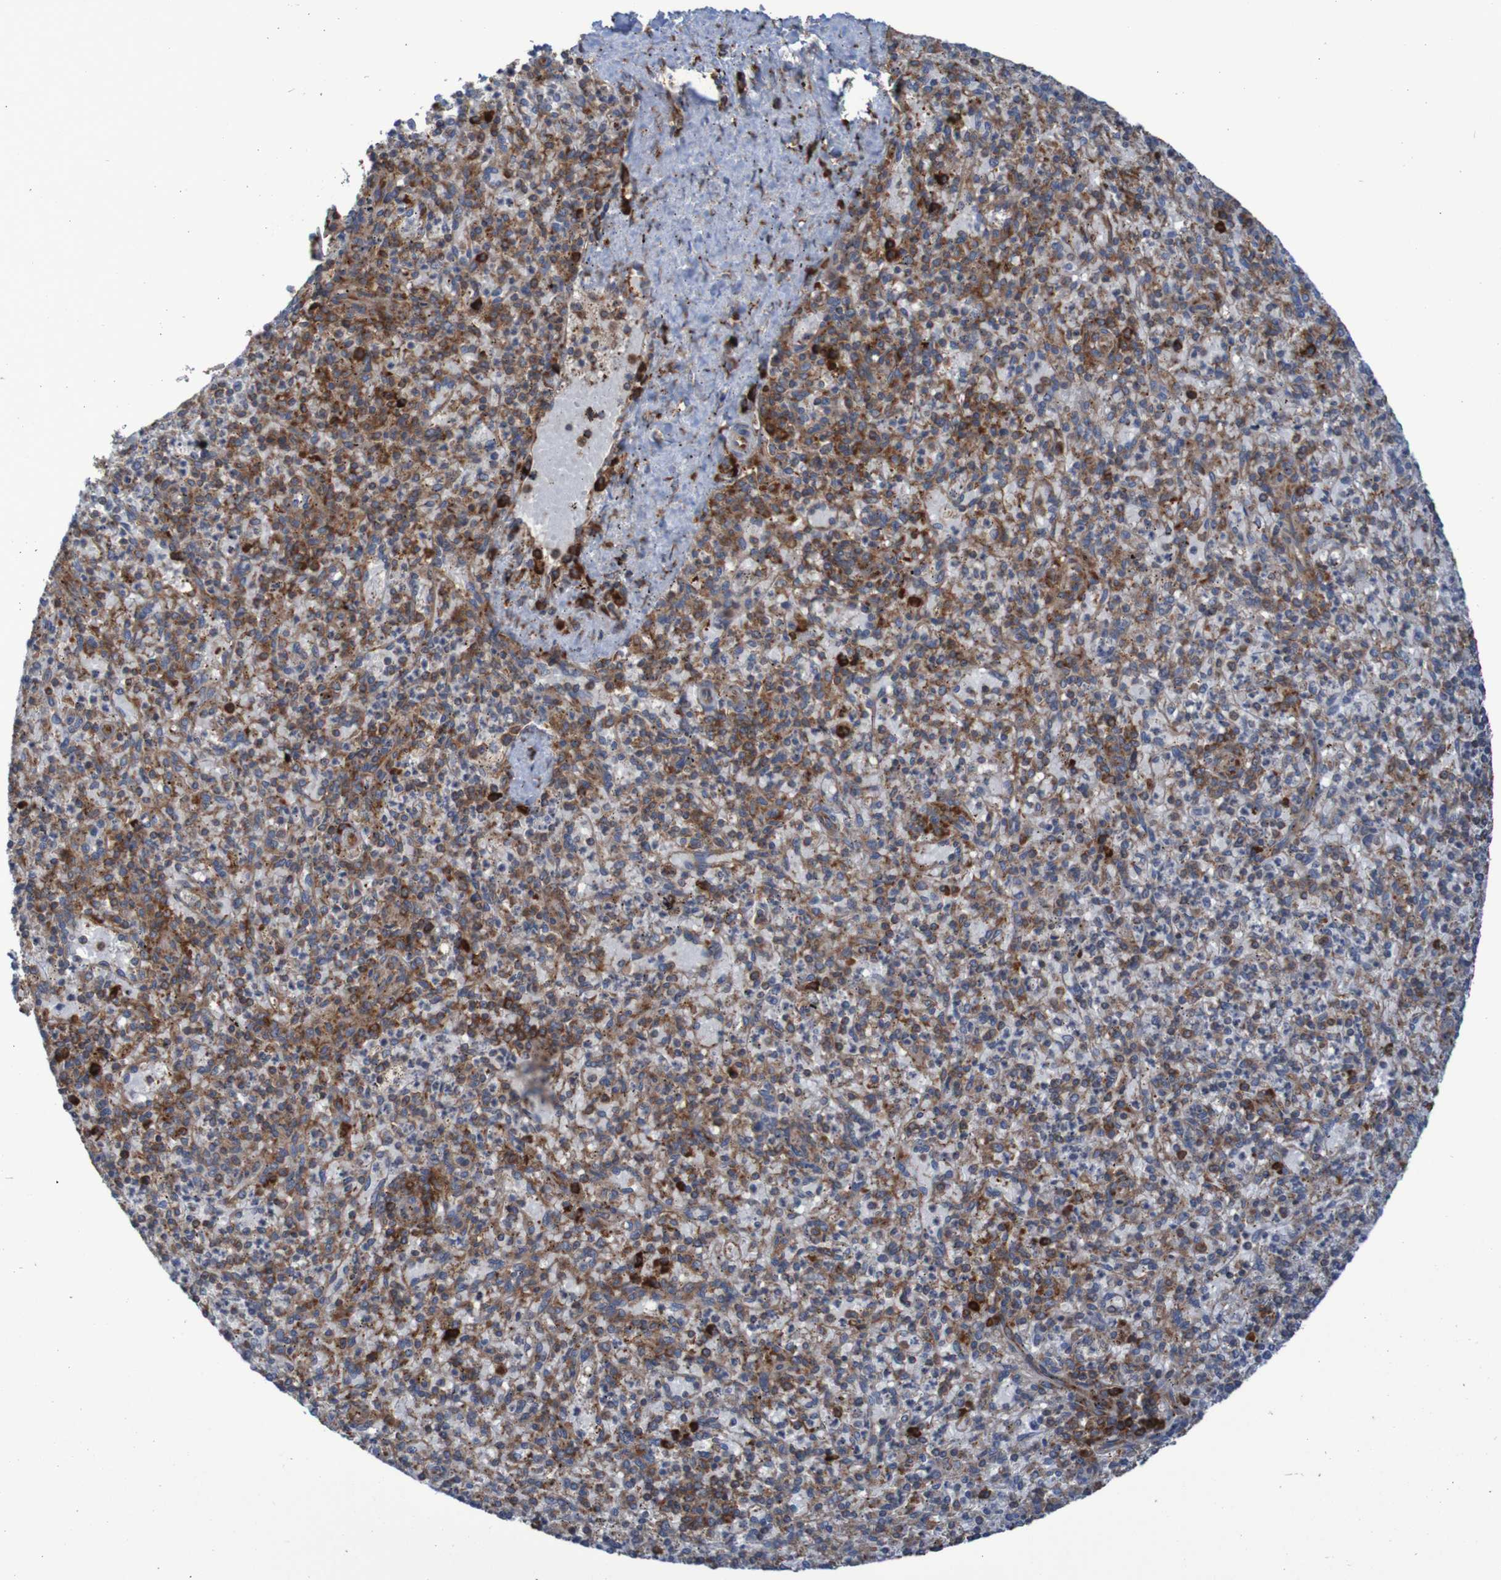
{"staining": {"intensity": "moderate", "quantity": "25%-75%", "location": "cytoplasmic/membranous"}, "tissue": "spleen", "cell_type": "Cells in red pulp", "image_type": "normal", "snomed": [{"axis": "morphology", "description": "Normal tissue, NOS"}, {"axis": "topography", "description": "Spleen"}], "caption": "This is a photomicrograph of immunohistochemistry staining of normal spleen, which shows moderate expression in the cytoplasmic/membranous of cells in red pulp.", "gene": "RPL10", "patient": {"sex": "male", "age": 72}}